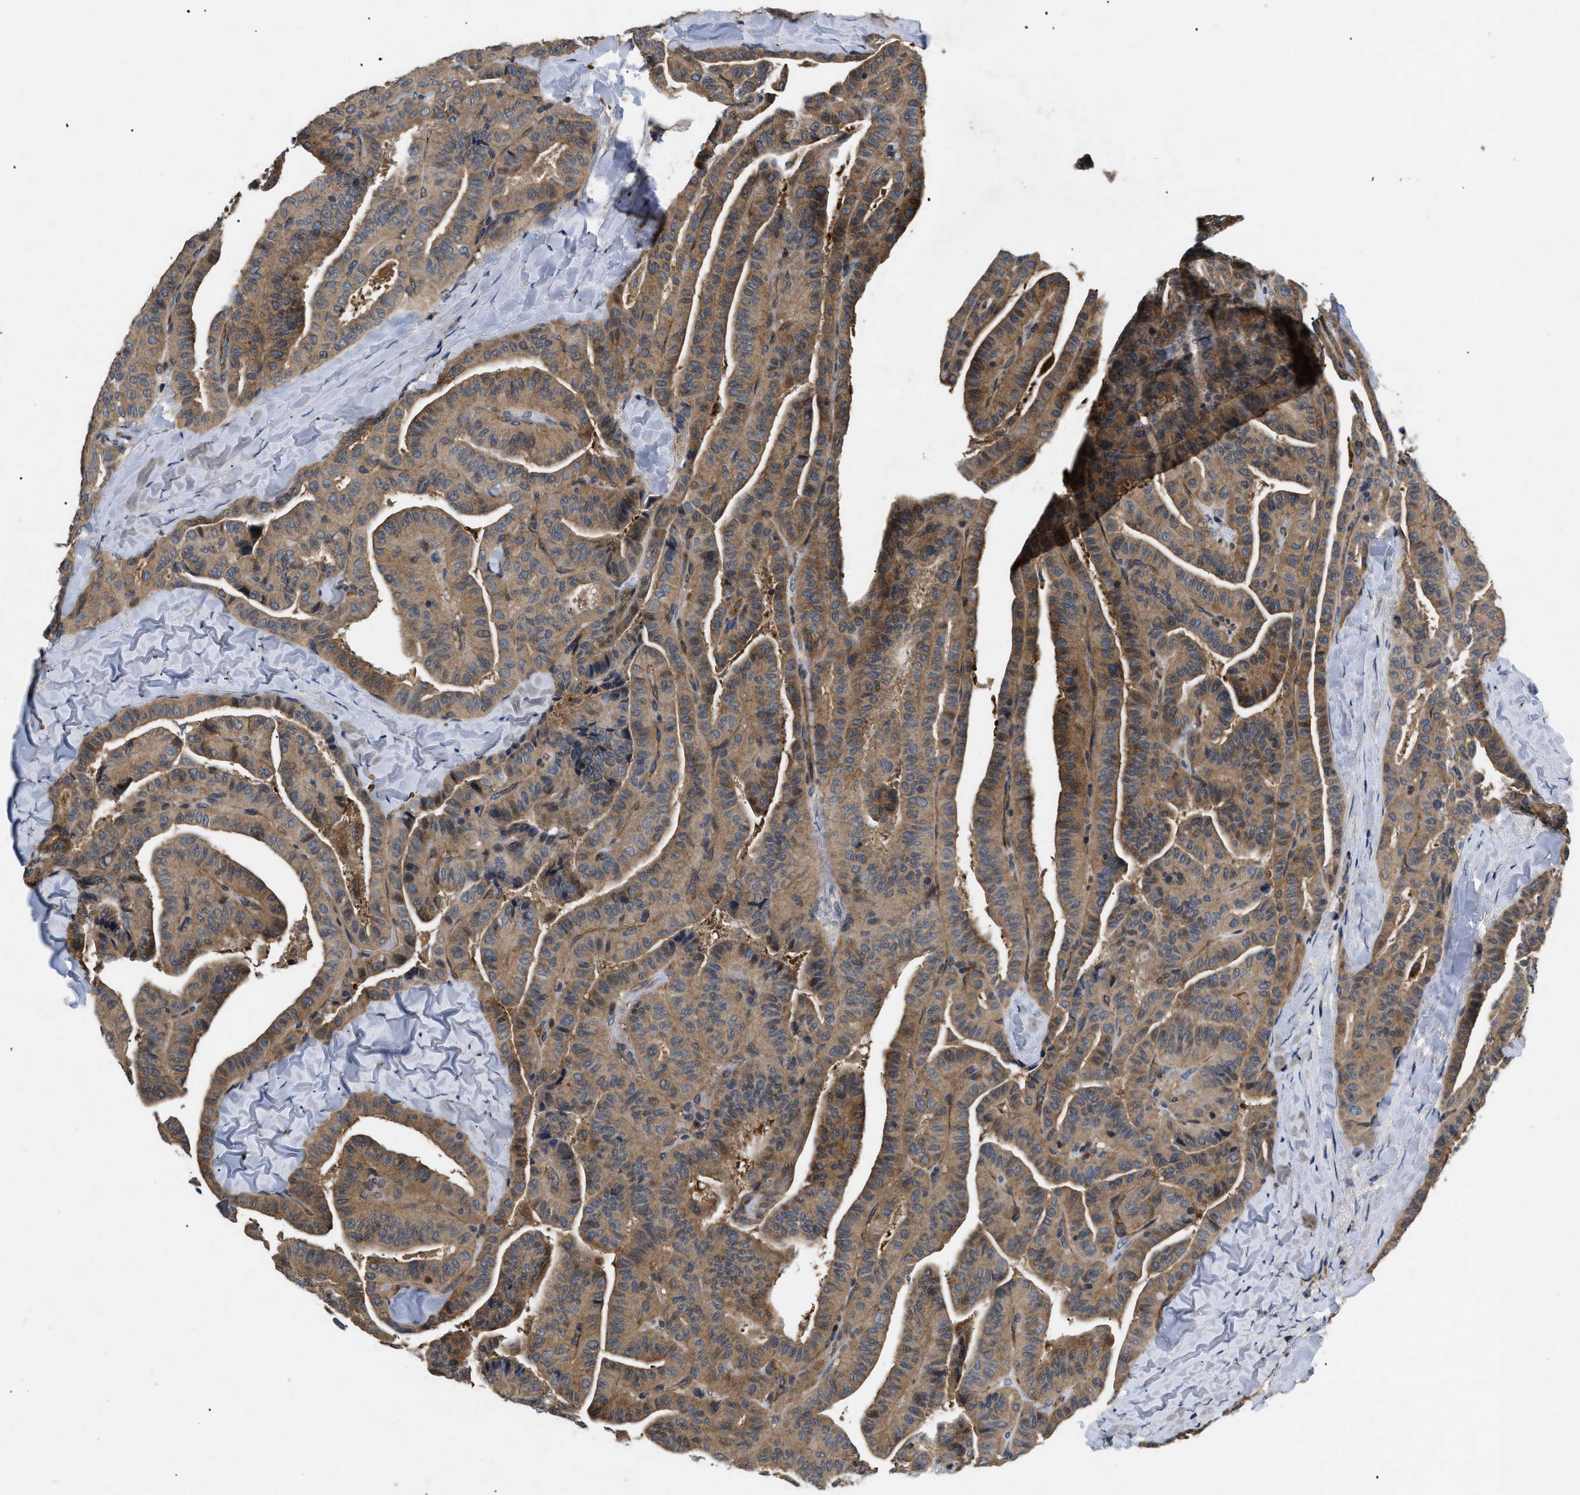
{"staining": {"intensity": "moderate", "quantity": ">75%", "location": "cytoplasmic/membranous"}, "tissue": "thyroid cancer", "cell_type": "Tumor cells", "image_type": "cancer", "snomed": [{"axis": "morphology", "description": "Papillary adenocarcinoma, NOS"}, {"axis": "topography", "description": "Thyroid gland"}], "caption": "Immunohistochemistry (IHC) micrograph of neoplastic tissue: thyroid cancer stained using immunohistochemistry (IHC) reveals medium levels of moderate protein expression localized specifically in the cytoplasmic/membranous of tumor cells, appearing as a cytoplasmic/membranous brown color.", "gene": "HMGCR", "patient": {"sex": "male", "age": 77}}